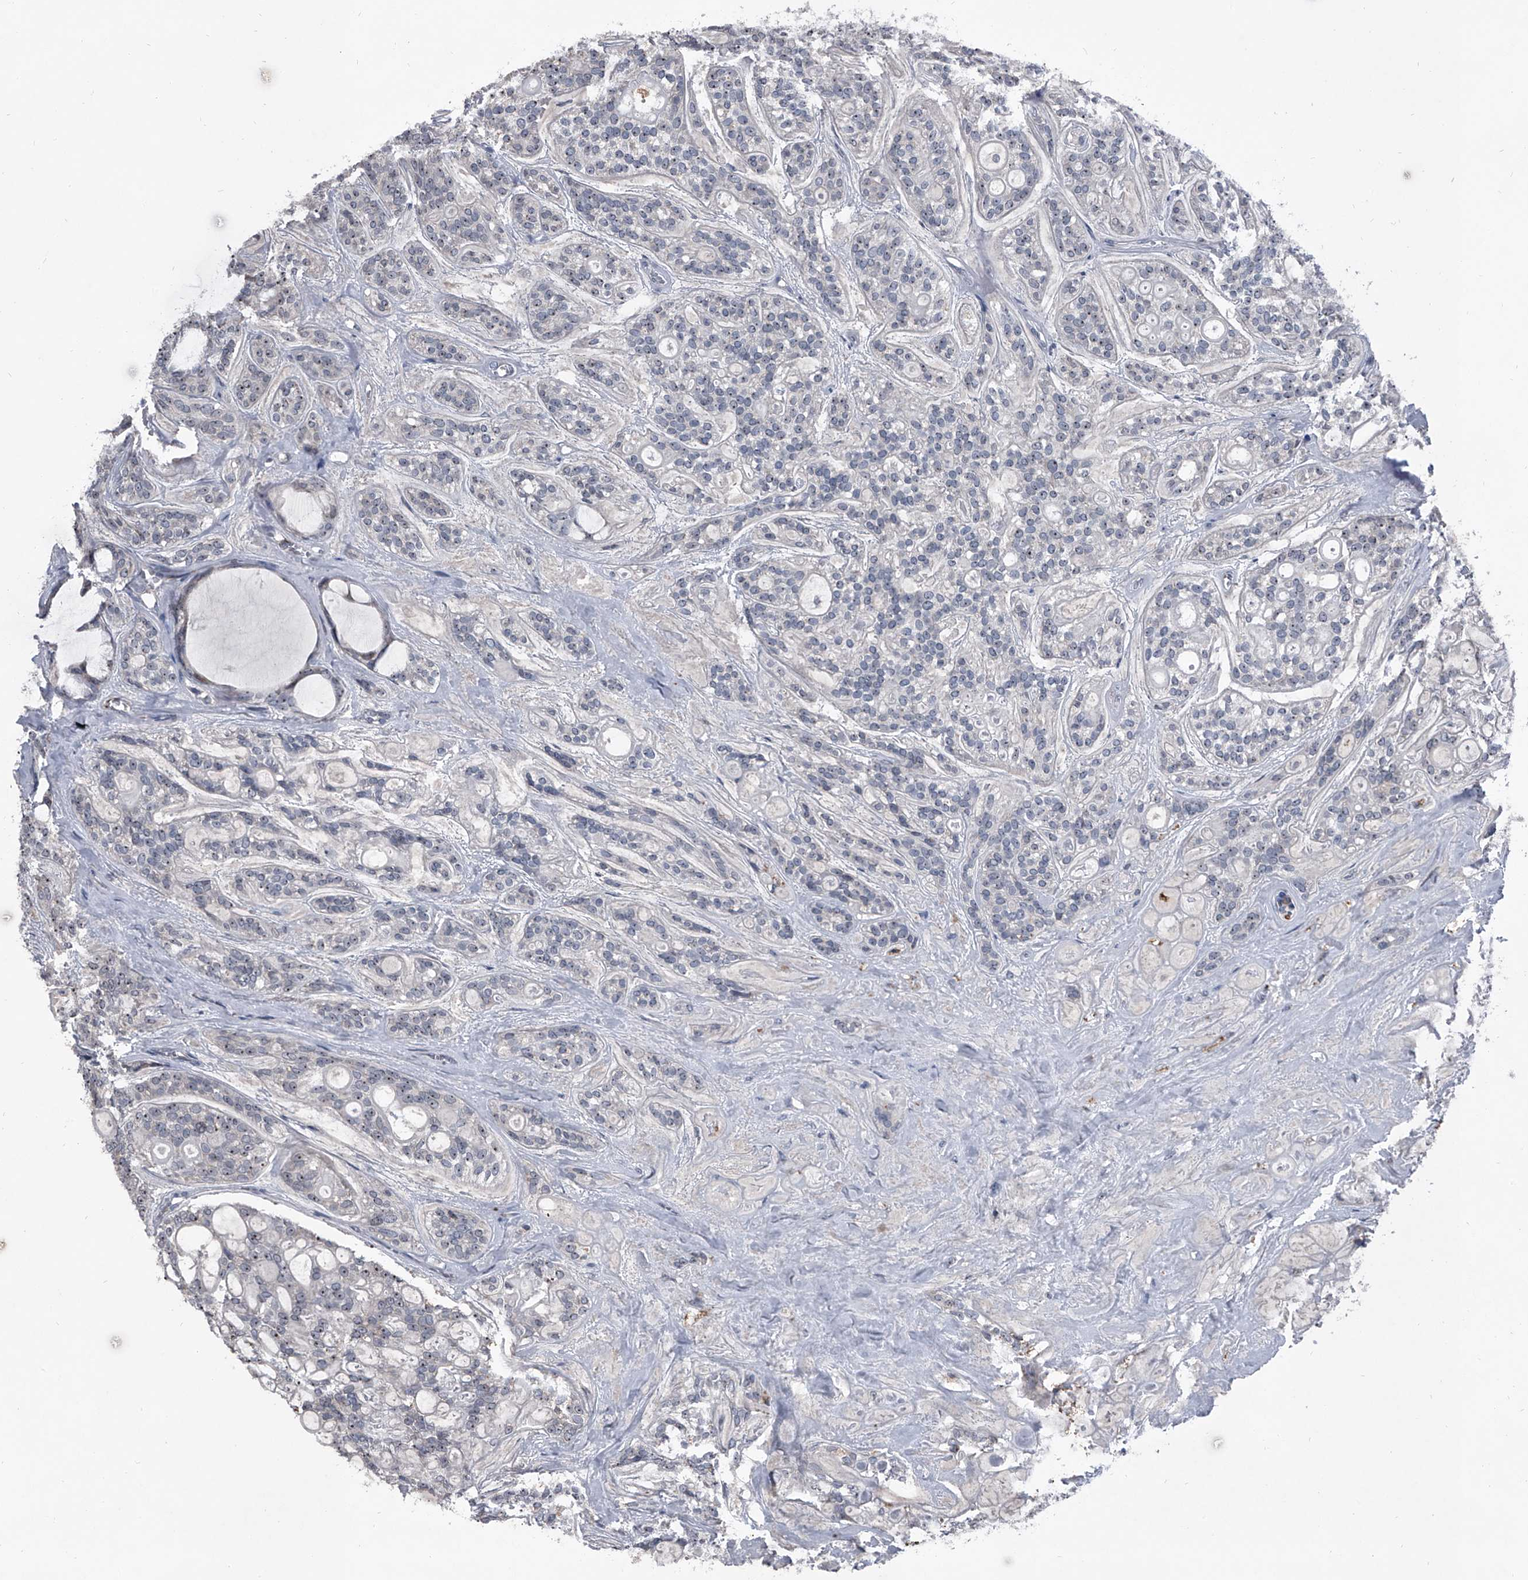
{"staining": {"intensity": "weak", "quantity": "25%-75%", "location": "nuclear"}, "tissue": "head and neck cancer", "cell_type": "Tumor cells", "image_type": "cancer", "snomed": [{"axis": "morphology", "description": "Adenocarcinoma, NOS"}, {"axis": "topography", "description": "Head-Neck"}], "caption": "Approximately 25%-75% of tumor cells in head and neck adenocarcinoma show weak nuclear protein positivity as visualized by brown immunohistochemical staining.", "gene": "CEP85L", "patient": {"sex": "male", "age": 66}}